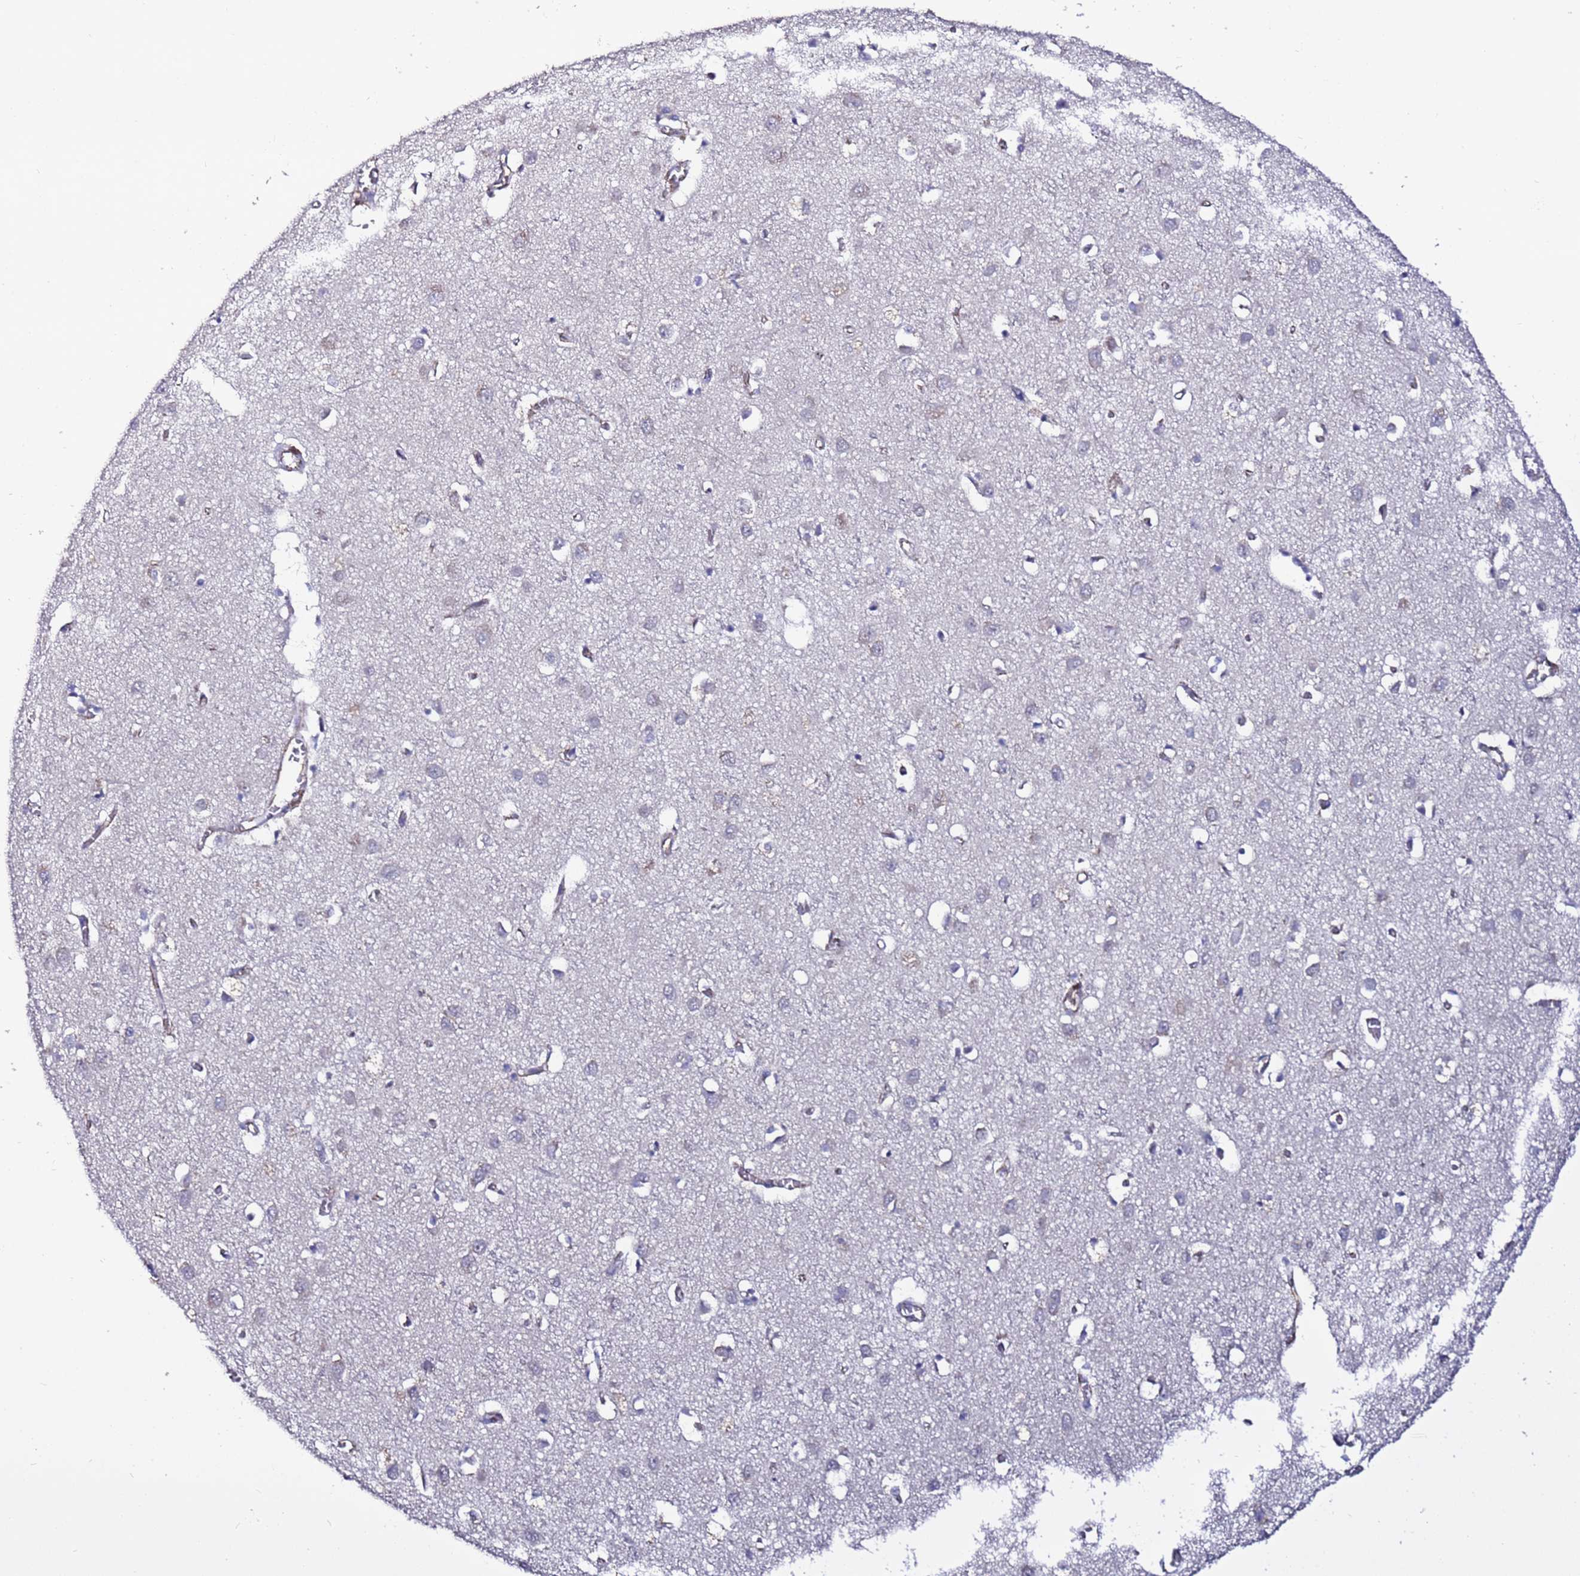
{"staining": {"intensity": "weak", "quantity": "25%-75%", "location": "cytoplasmic/membranous"}, "tissue": "cerebral cortex", "cell_type": "Endothelial cells", "image_type": "normal", "snomed": [{"axis": "morphology", "description": "Normal tissue, NOS"}, {"axis": "topography", "description": "Cerebral cortex"}], "caption": "A histopathology image of cerebral cortex stained for a protein reveals weak cytoplasmic/membranous brown staining in endothelial cells.", "gene": "TENM3", "patient": {"sex": "female", "age": 64}}